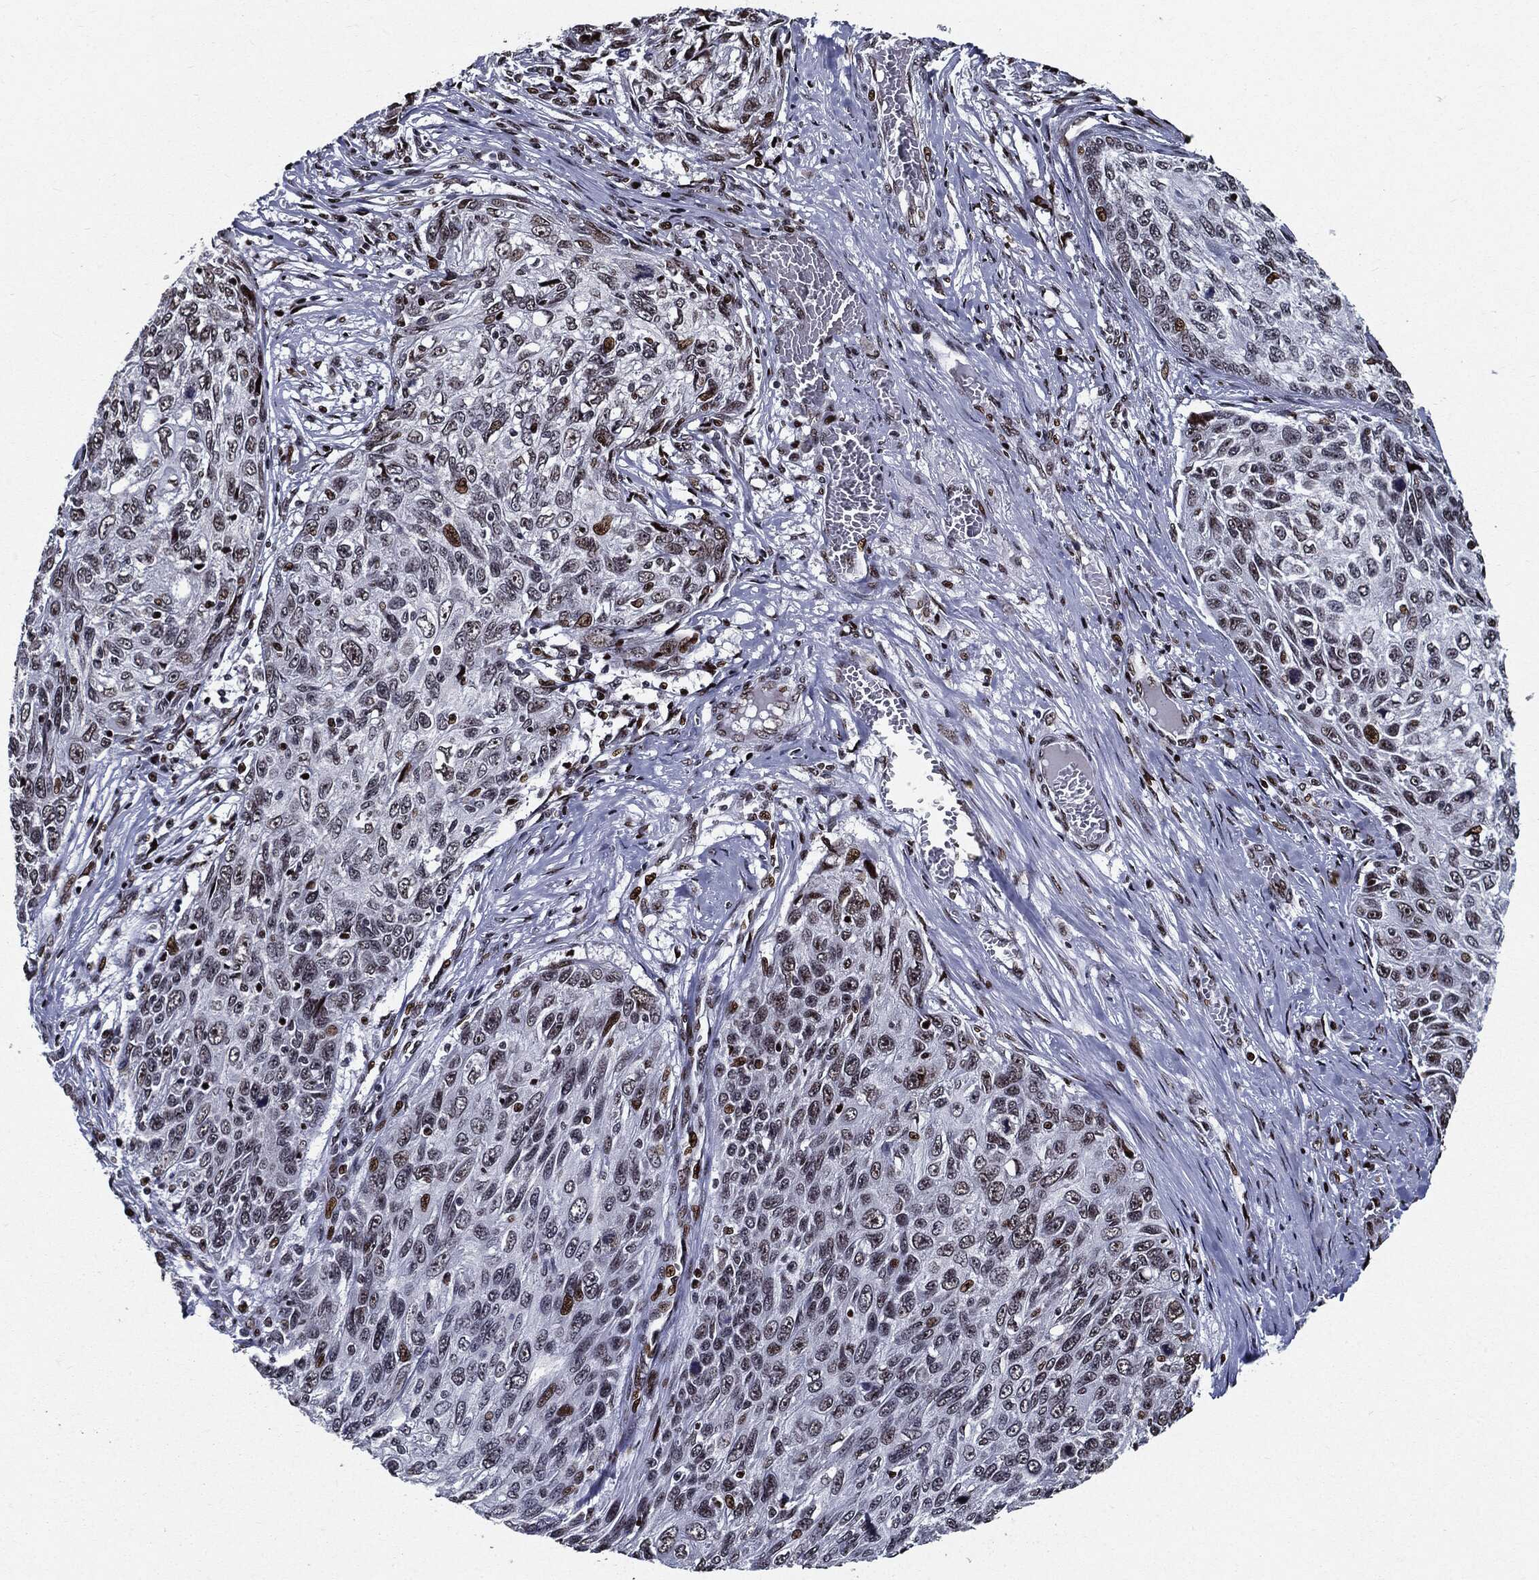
{"staining": {"intensity": "moderate", "quantity": "25%-75%", "location": "nuclear"}, "tissue": "skin cancer", "cell_type": "Tumor cells", "image_type": "cancer", "snomed": [{"axis": "morphology", "description": "Squamous cell carcinoma, NOS"}, {"axis": "topography", "description": "Skin"}], "caption": "Skin cancer tissue reveals moderate nuclear staining in approximately 25%-75% of tumor cells, visualized by immunohistochemistry.", "gene": "ZFP91", "patient": {"sex": "male", "age": 92}}